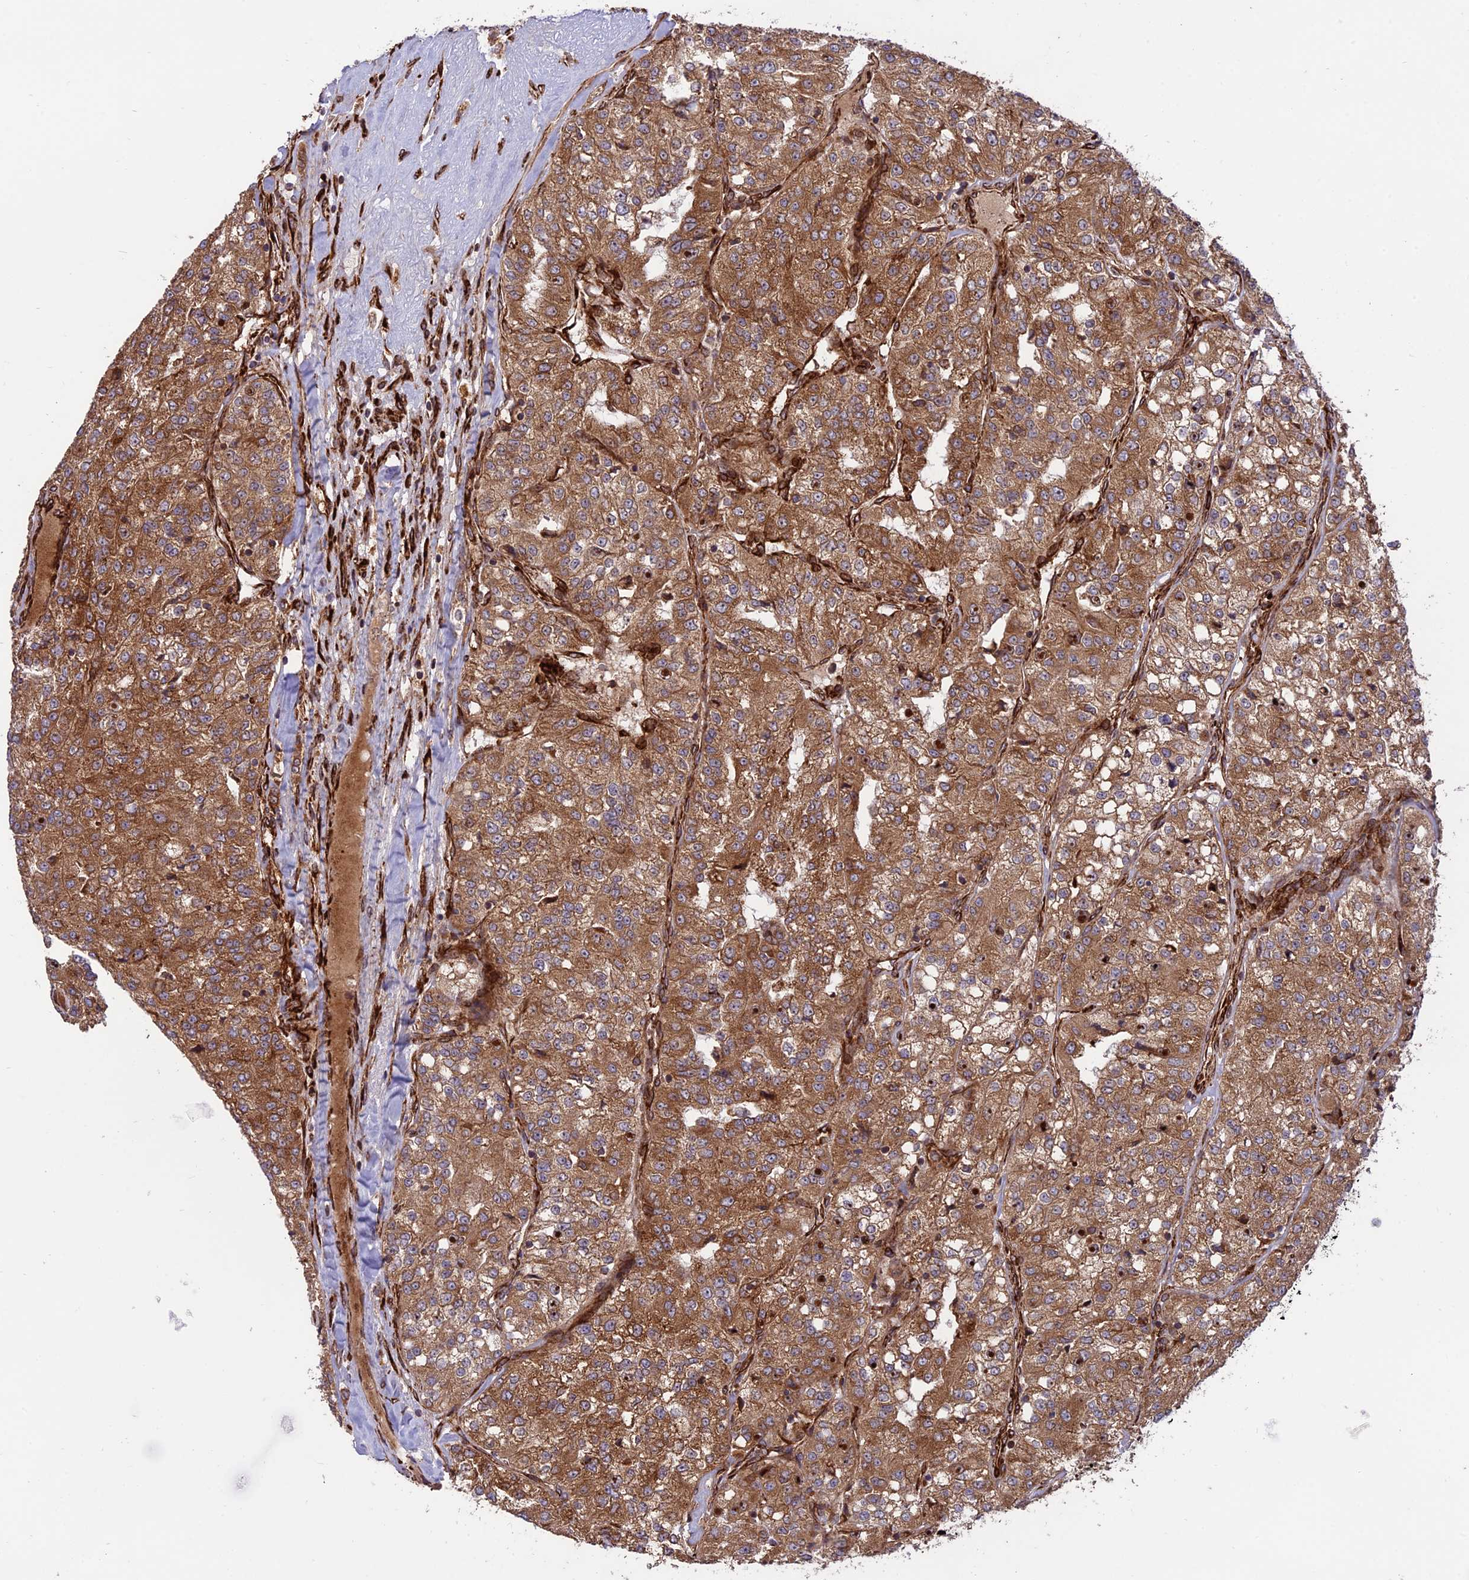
{"staining": {"intensity": "strong", "quantity": ">75%", "location": "cytoplasmic/membranous"}, "tissue": "renal cancer", "cell_type": "Tumor cells", "image_type": "cancer", "snomed": [{"axis": "morphology", "description": "Adenocarcinoma, NOS"}, {"axis": "topography", "description": "Kidney"}], "caption": "Renal adenocarcinoma stained with a brown dye demonstrates strong cytoplasmic/membranous positive staining in approximately >75% of tumor cells.", "gene": "CRTAP", "patient": {"sex": "female", "age": 63}}